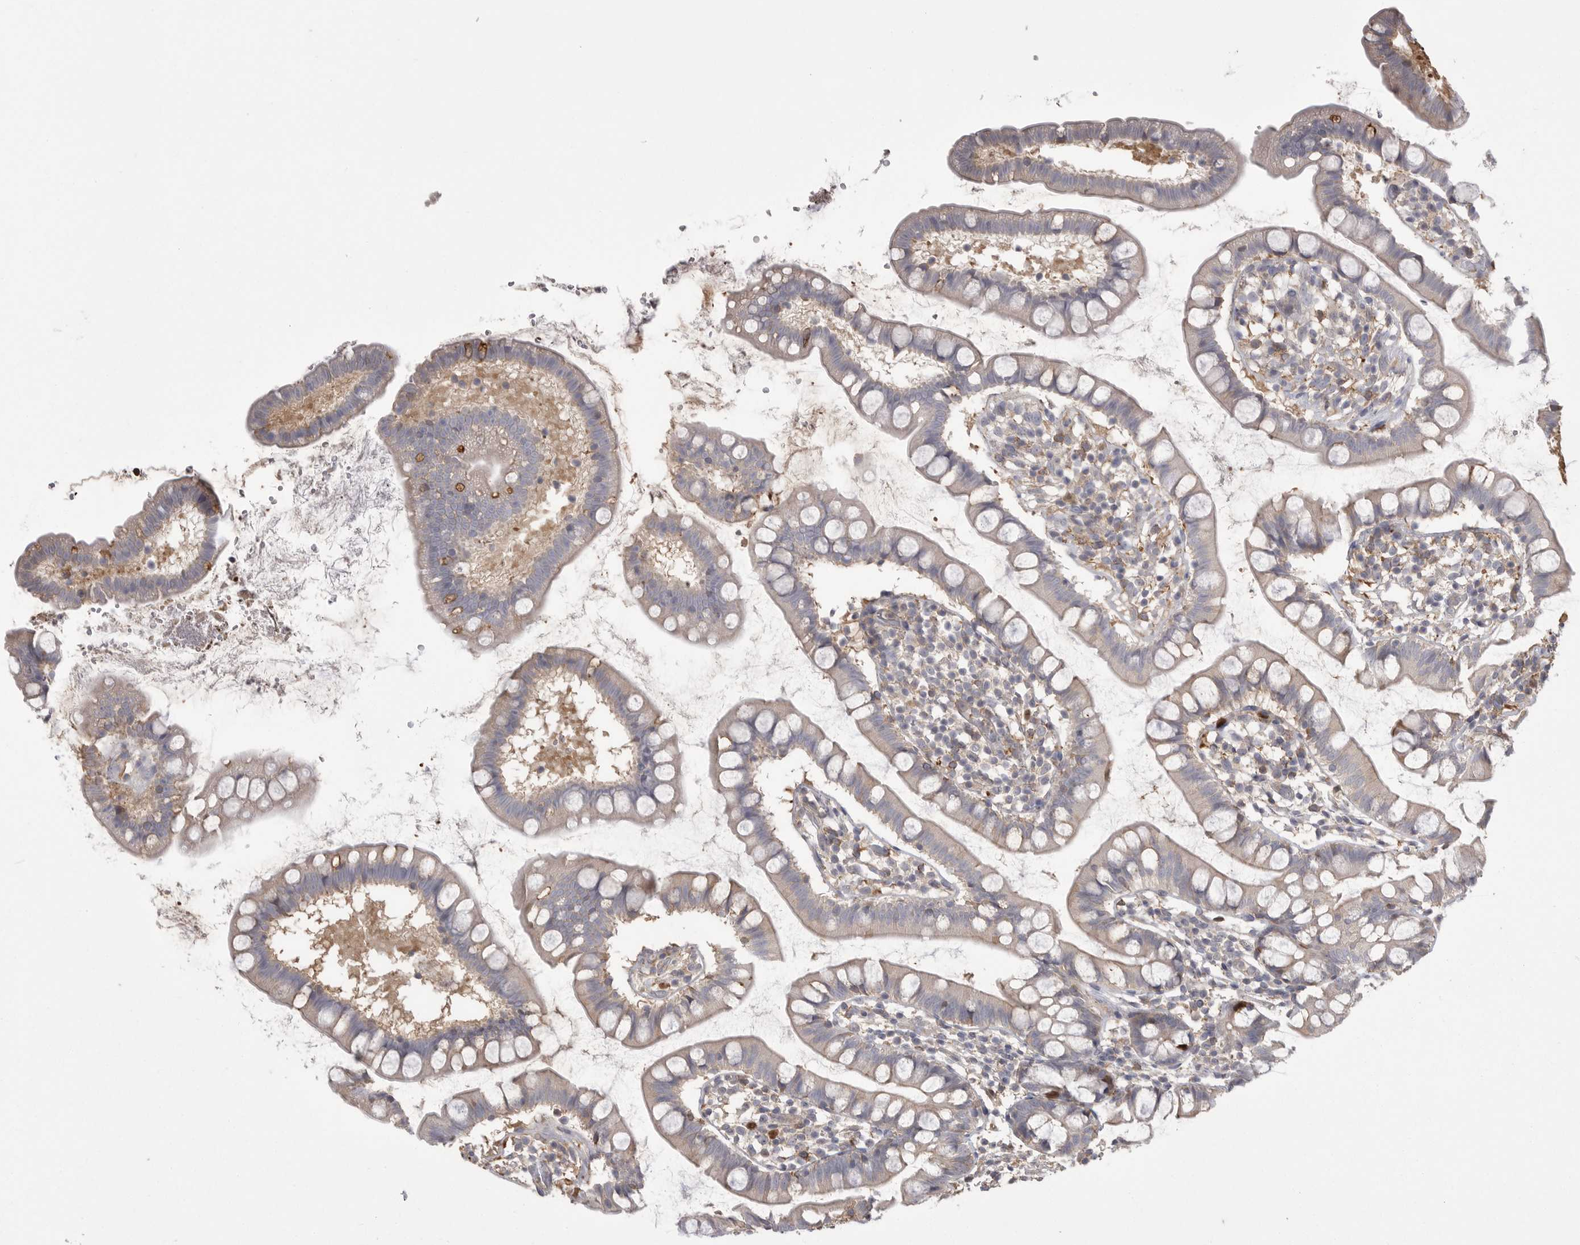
{"staining": {"intensity": "strong", "quantity": "<25%", "location": "cytoplasmic/membranous,nuclear"}, "tissue": "small intestine", "cell_type": "Glandular cells", "image_type": "normal", "snomed": [{"axis": "morphology", "description": "Normal tissue, NOS"}, {"axis": "topography", "description": "Small intestine"}], "caption": "Immunohistochemical staining of unremarkable human small intestine displays medium levels of strong cytoplasmic/membranous,nuclear staining in approximately <25% of glandular cells.", "gene": "TOP2A", "patient": {"sex": "female", "age": 84}}